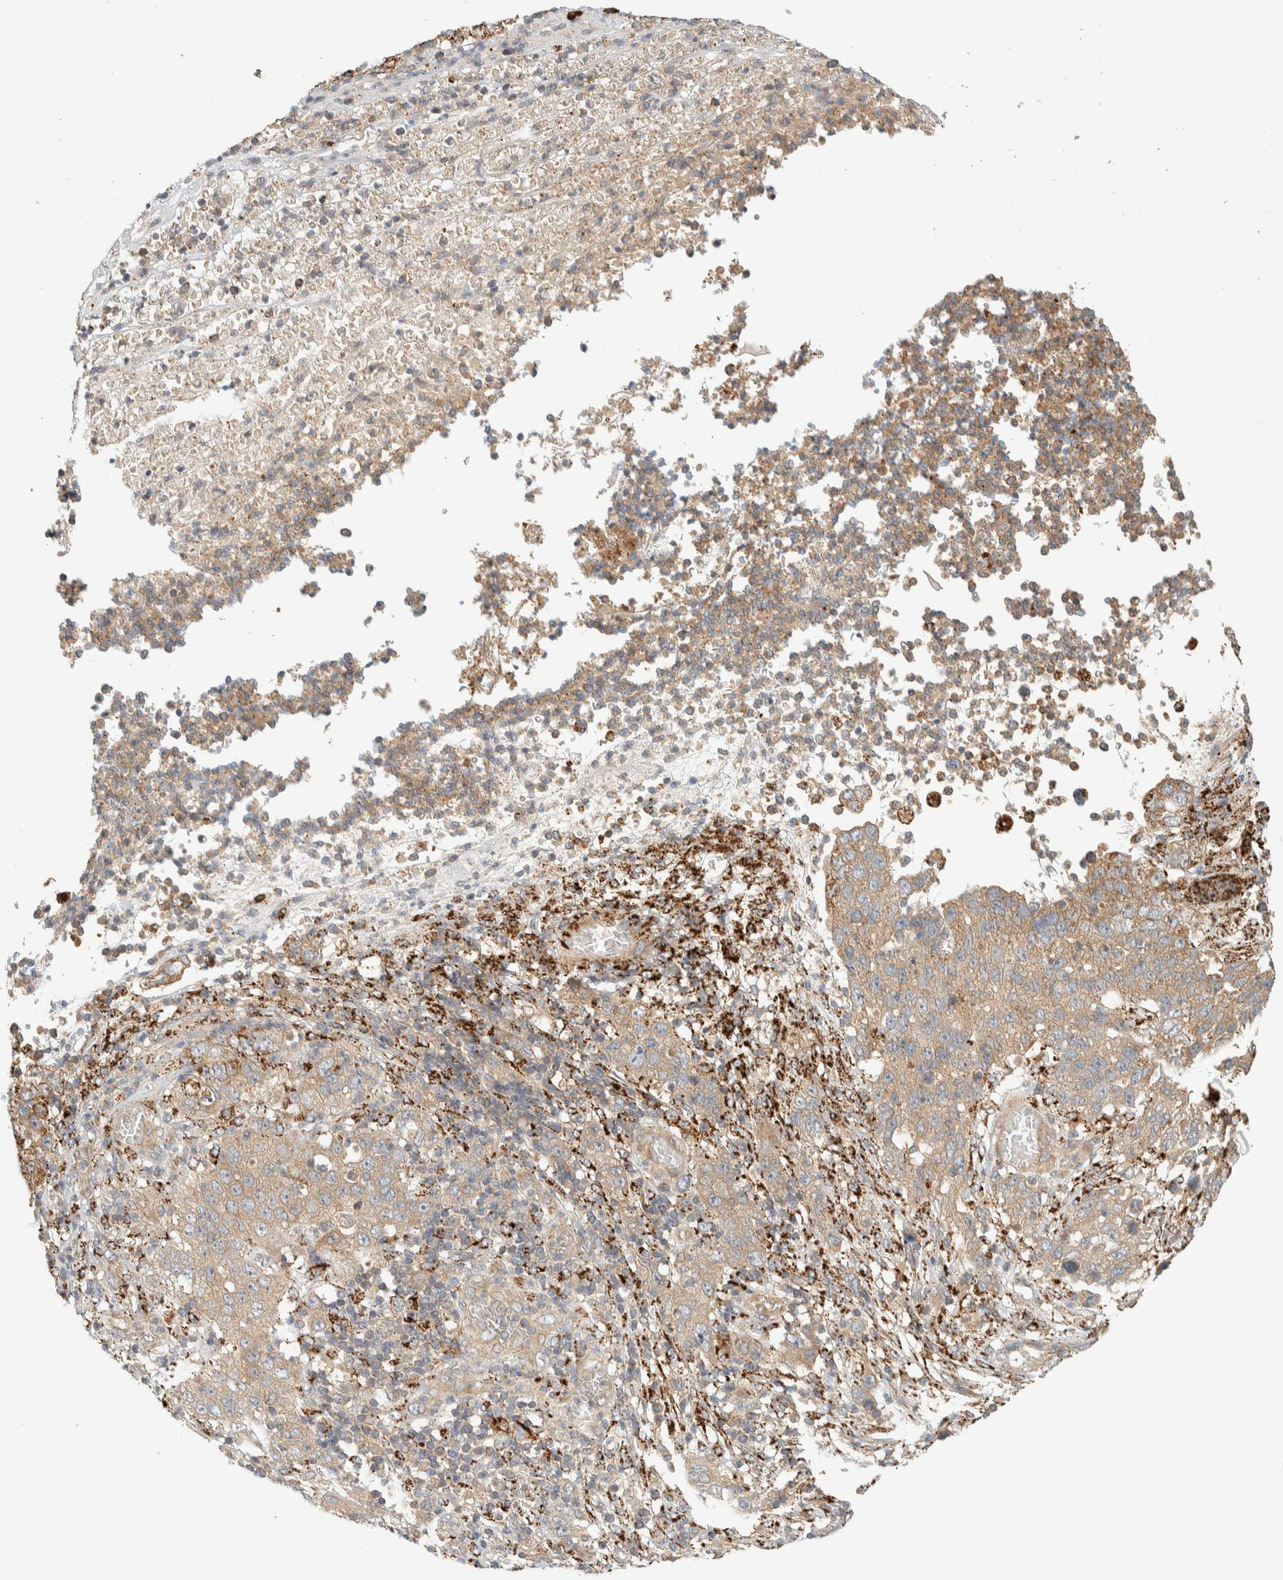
{"staining": {"intensity": "weak", "quantity": ">75%", "location": "cytoplasmic/membranous"}, "tissue": "stomach cancer", "cell_type": "Tumor cells", "image_type": "cancer", "snomed": [{"axis": "morphology", "description": "Adenocarcinoma, NOS"}, {"axis": "topography", "description": "Stomach"}], "caption": "Immunohistochemistry (IHC) photomicrograph of neoplastic tissue: stomach adenocarcinoma stained using IHC shows low levels of weak protein expression localized specifically in the cytoplasmic/membranous of tumor cells, appearing as a cytoplasmic/membranous brown color.", "gene": "FAM167A", "patient": {"sex": "male", "age": 48}}